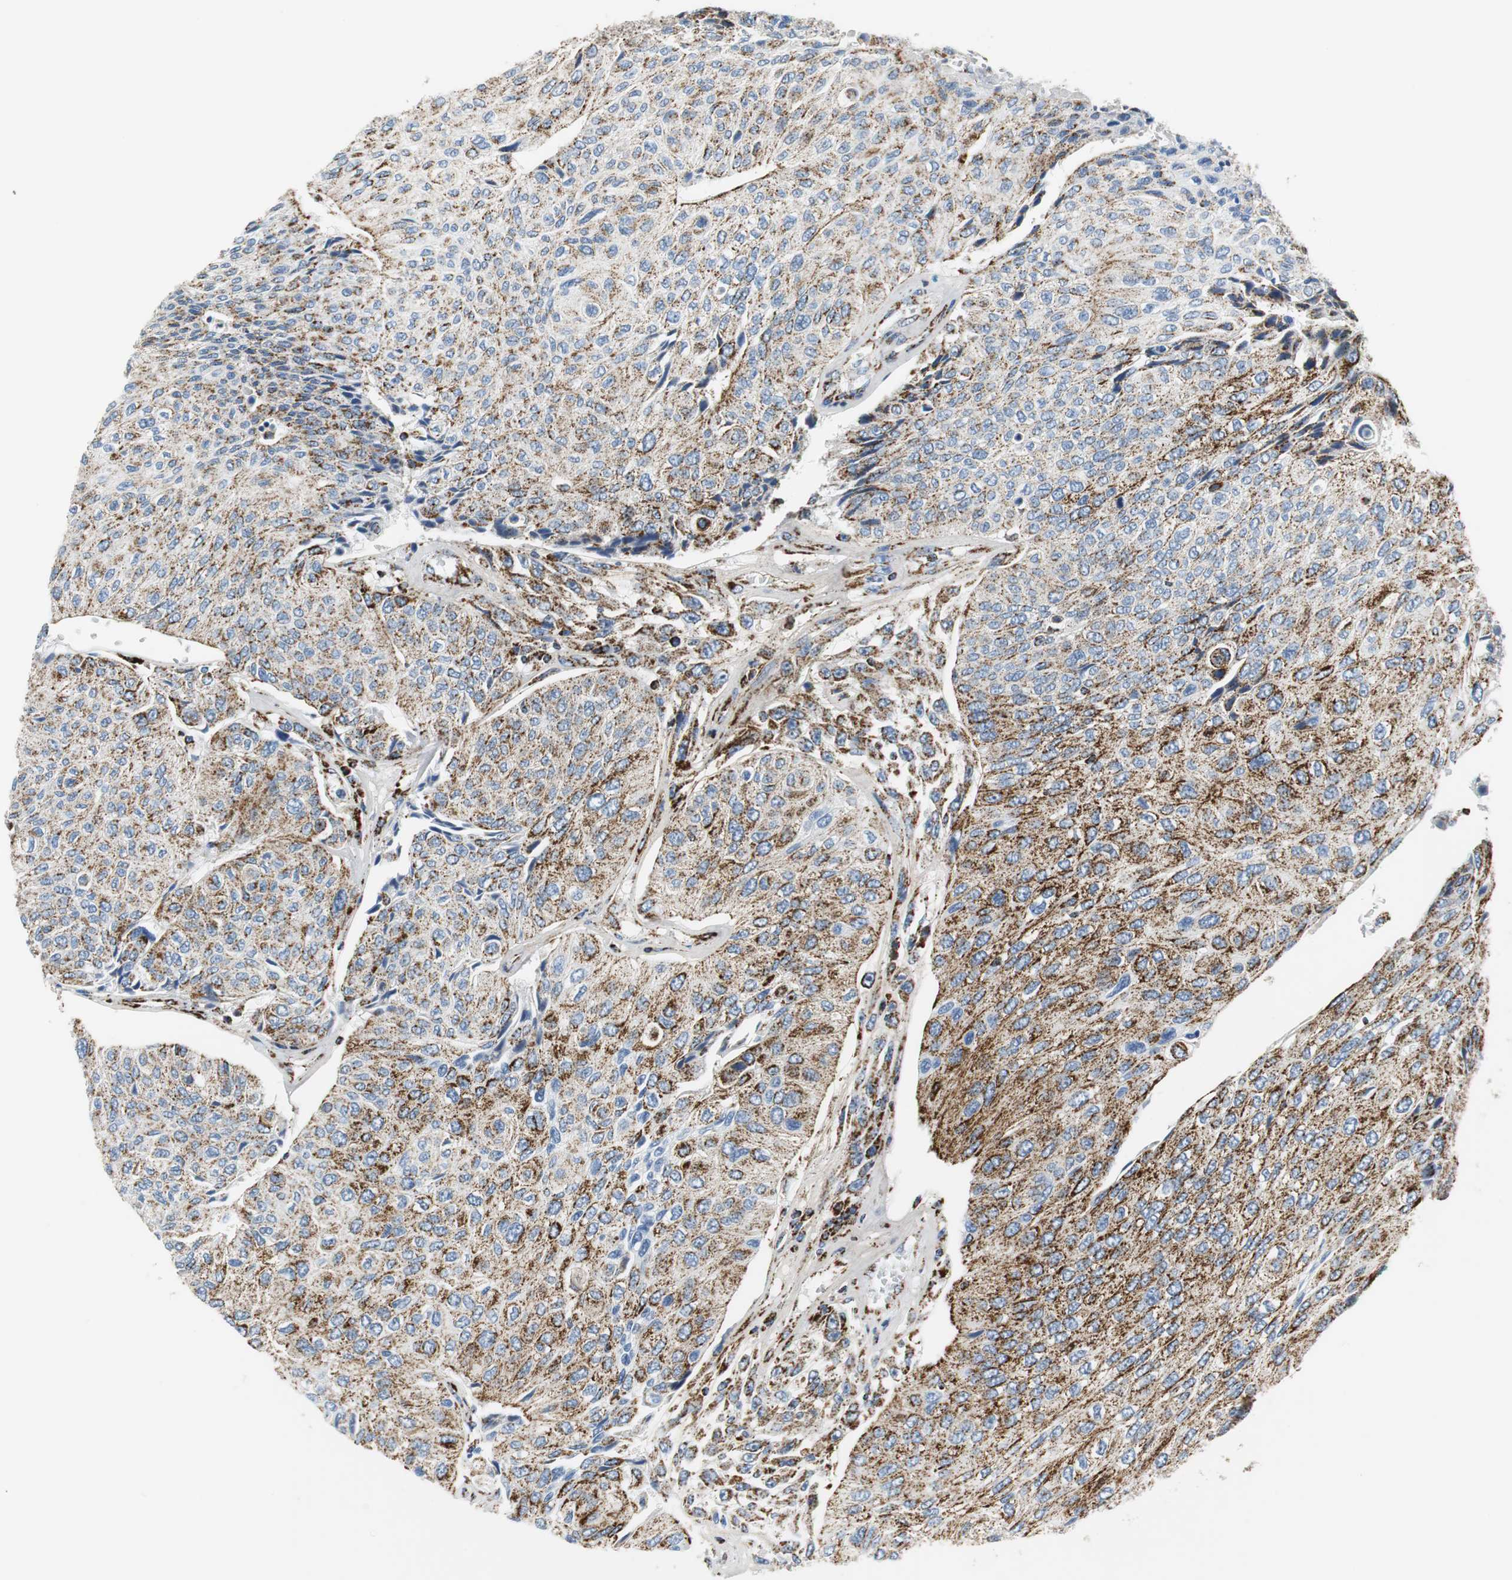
{"staining": {"intensity": "strong", "quantity": ">75%", "location": "cytoplasmic/membranous"}, "tissue": "urothelial cancer", "cell_type": "Tumor cells", "image_type": "cancer", "snomed": [{"axis": "morphology", "description": "Urothelial carcinoma, High grade"}, {"axis": "topography", "description": "Urinary bladder"}], "caption": "High-grade urothelial carcinoma stained with DAB immunohistochemistry (IHC) exhibits high levels of strong cytoplasmic/membranous expression in about >75% of tumor cells. Immunohistochemistry stains the protein in brown and the nuclei are stained blue.", "gene": "C1QTNF7", "patient": {"sex": "male", "age": 66}}